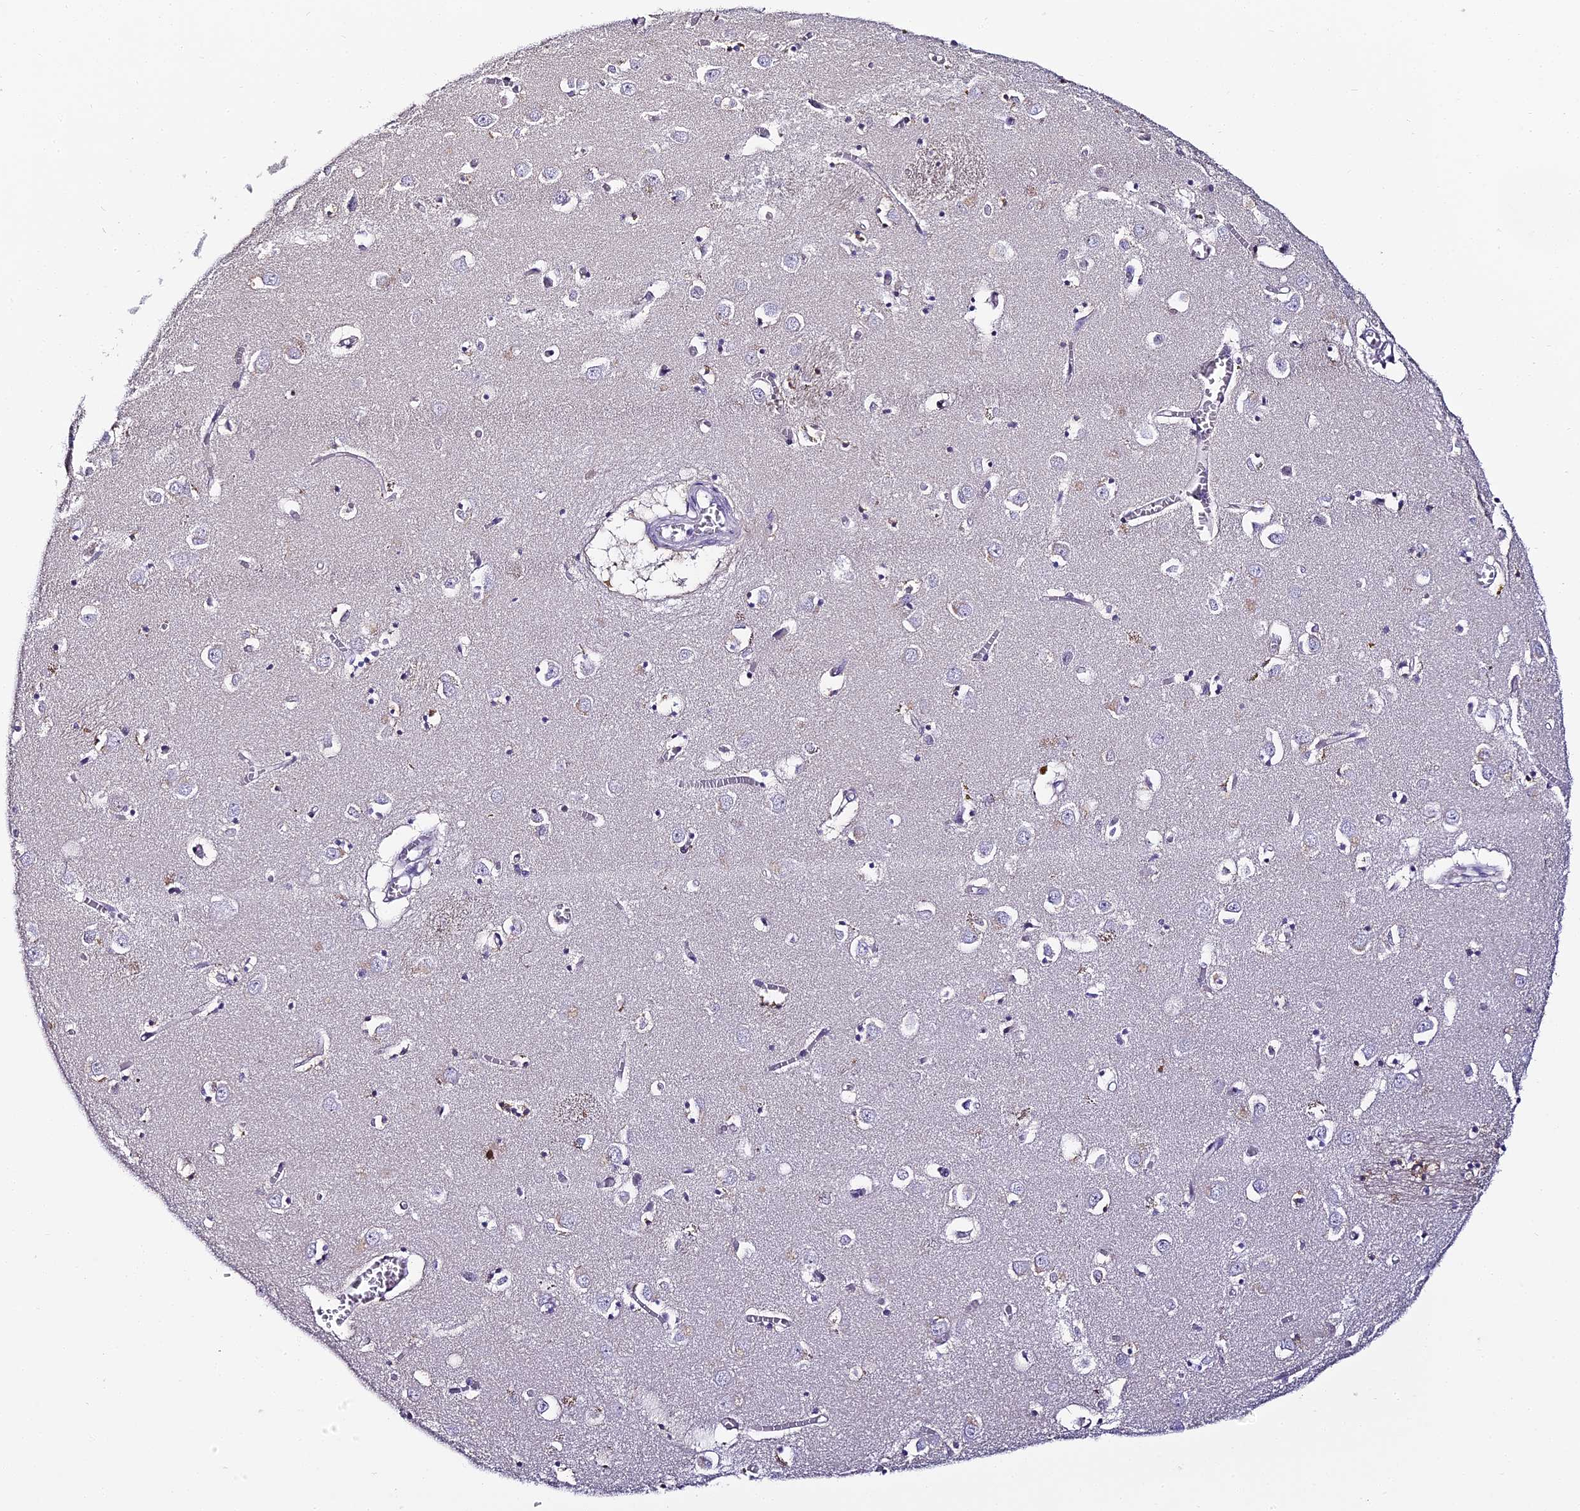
{"staining": {"intensity": "negative", "quantity": "none", "location": "none"}, "tissue": "caudate", "cell_type": "Glial cells", "image_type": "normal", "snomed": [{"axis": "morphology", "description": "Normal tissue, NOS"}, {"axis": "topography", "description": "Lateral ventricle wall"}], "caption": "Immunohistochemical staining of benign human caudate exhibits no significant expression in glial cells.", "gene": "ABHD14A", "patient": {"sex": "male", "age": 70}}